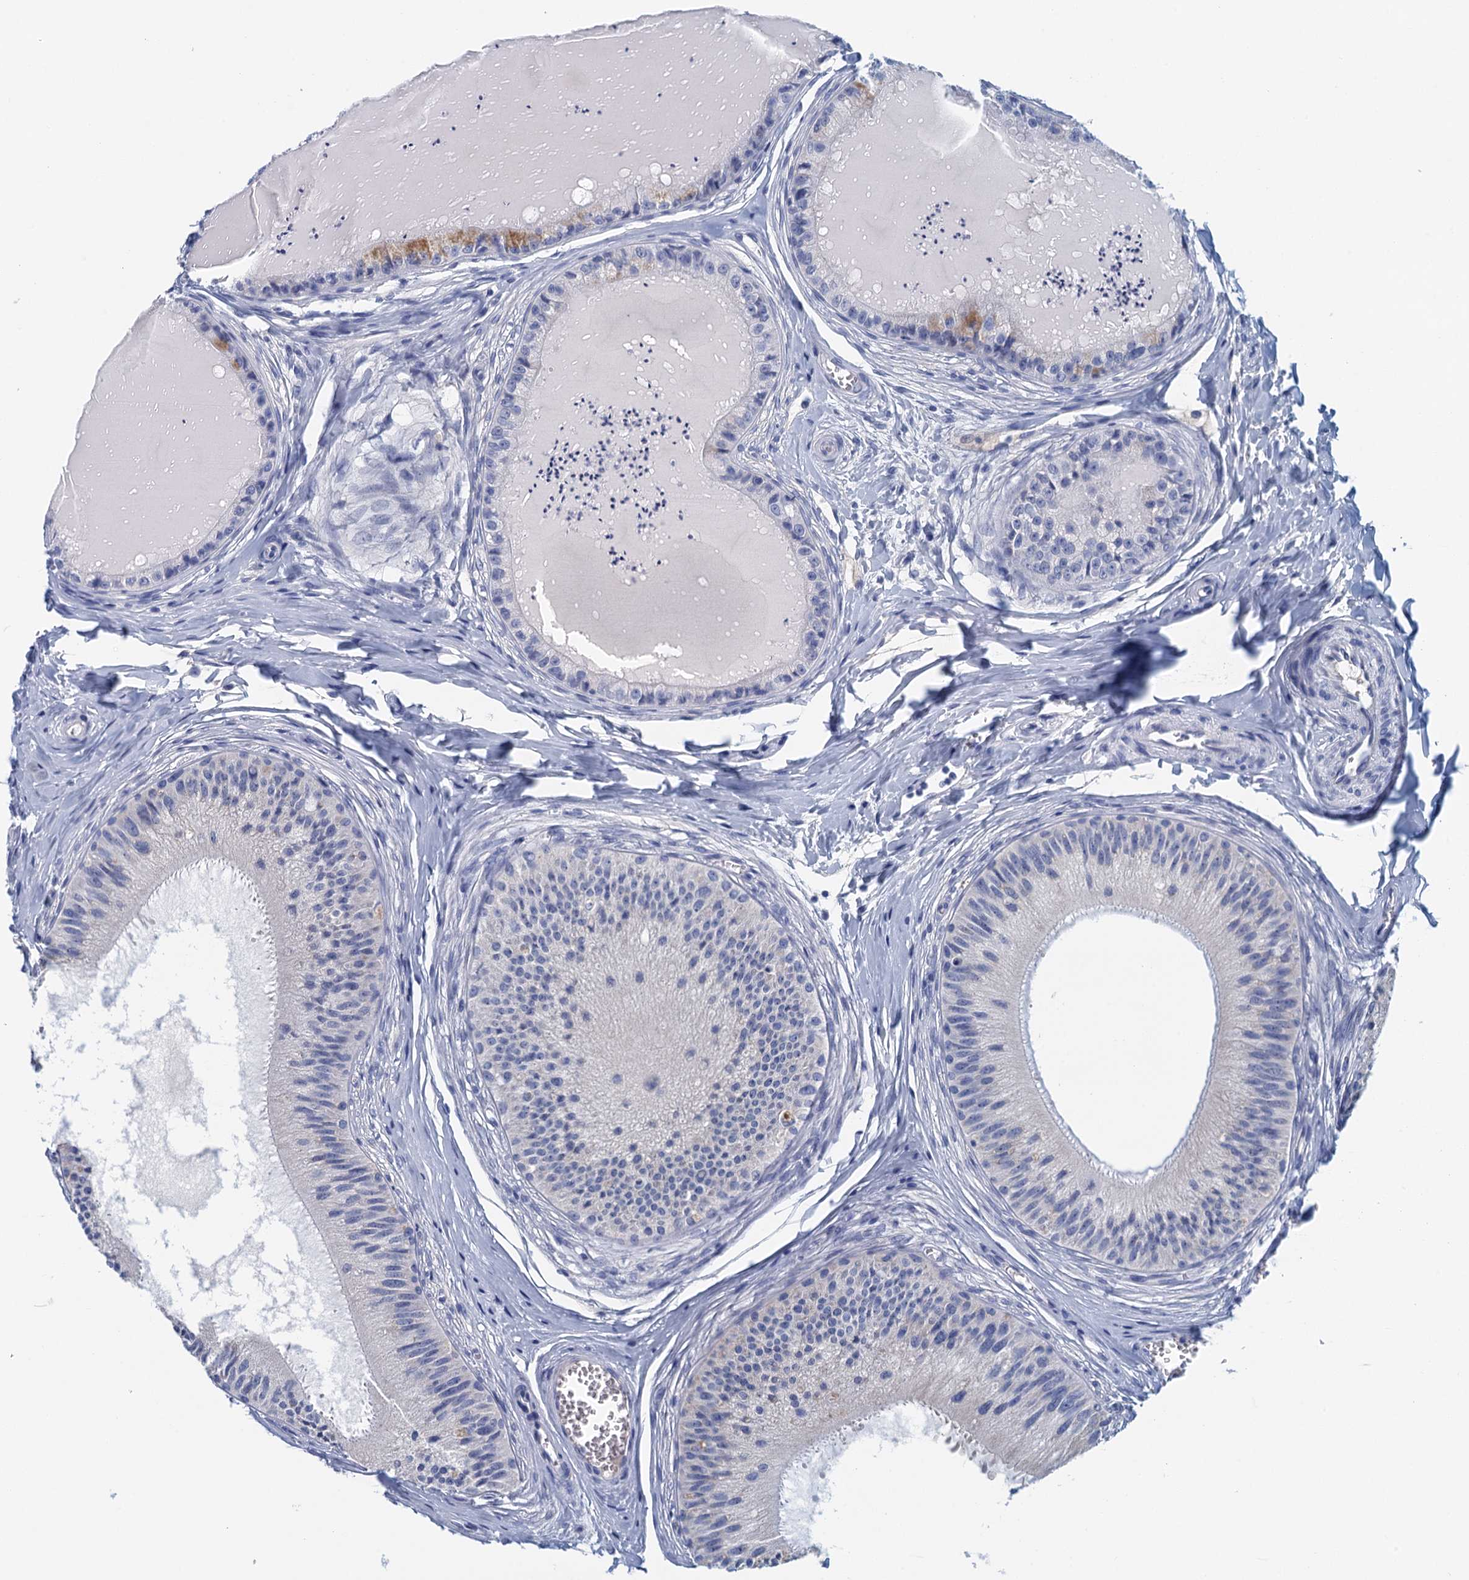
{"staining": {"intensity": "negative", "quantity": "none", "location": "none"}, "tissue": "epididymis", "cell_type": "Glandular cells", "image_type": "normal", "snomed": [{"axis": "morphology", "description": "Normal tissue, NOS"}, {"axis": "topography", "description": "Epididymis"}], "caption": "Immunohistochemistry (IHC) histopathology image of benign epididymis: human epididymis stained with DAB (3,3'-diaminobenzidine) reveals no significant protein staining in glandular cells.", "gene": "CYP51A1", "patient": {"sex": "male", "age": 31}}